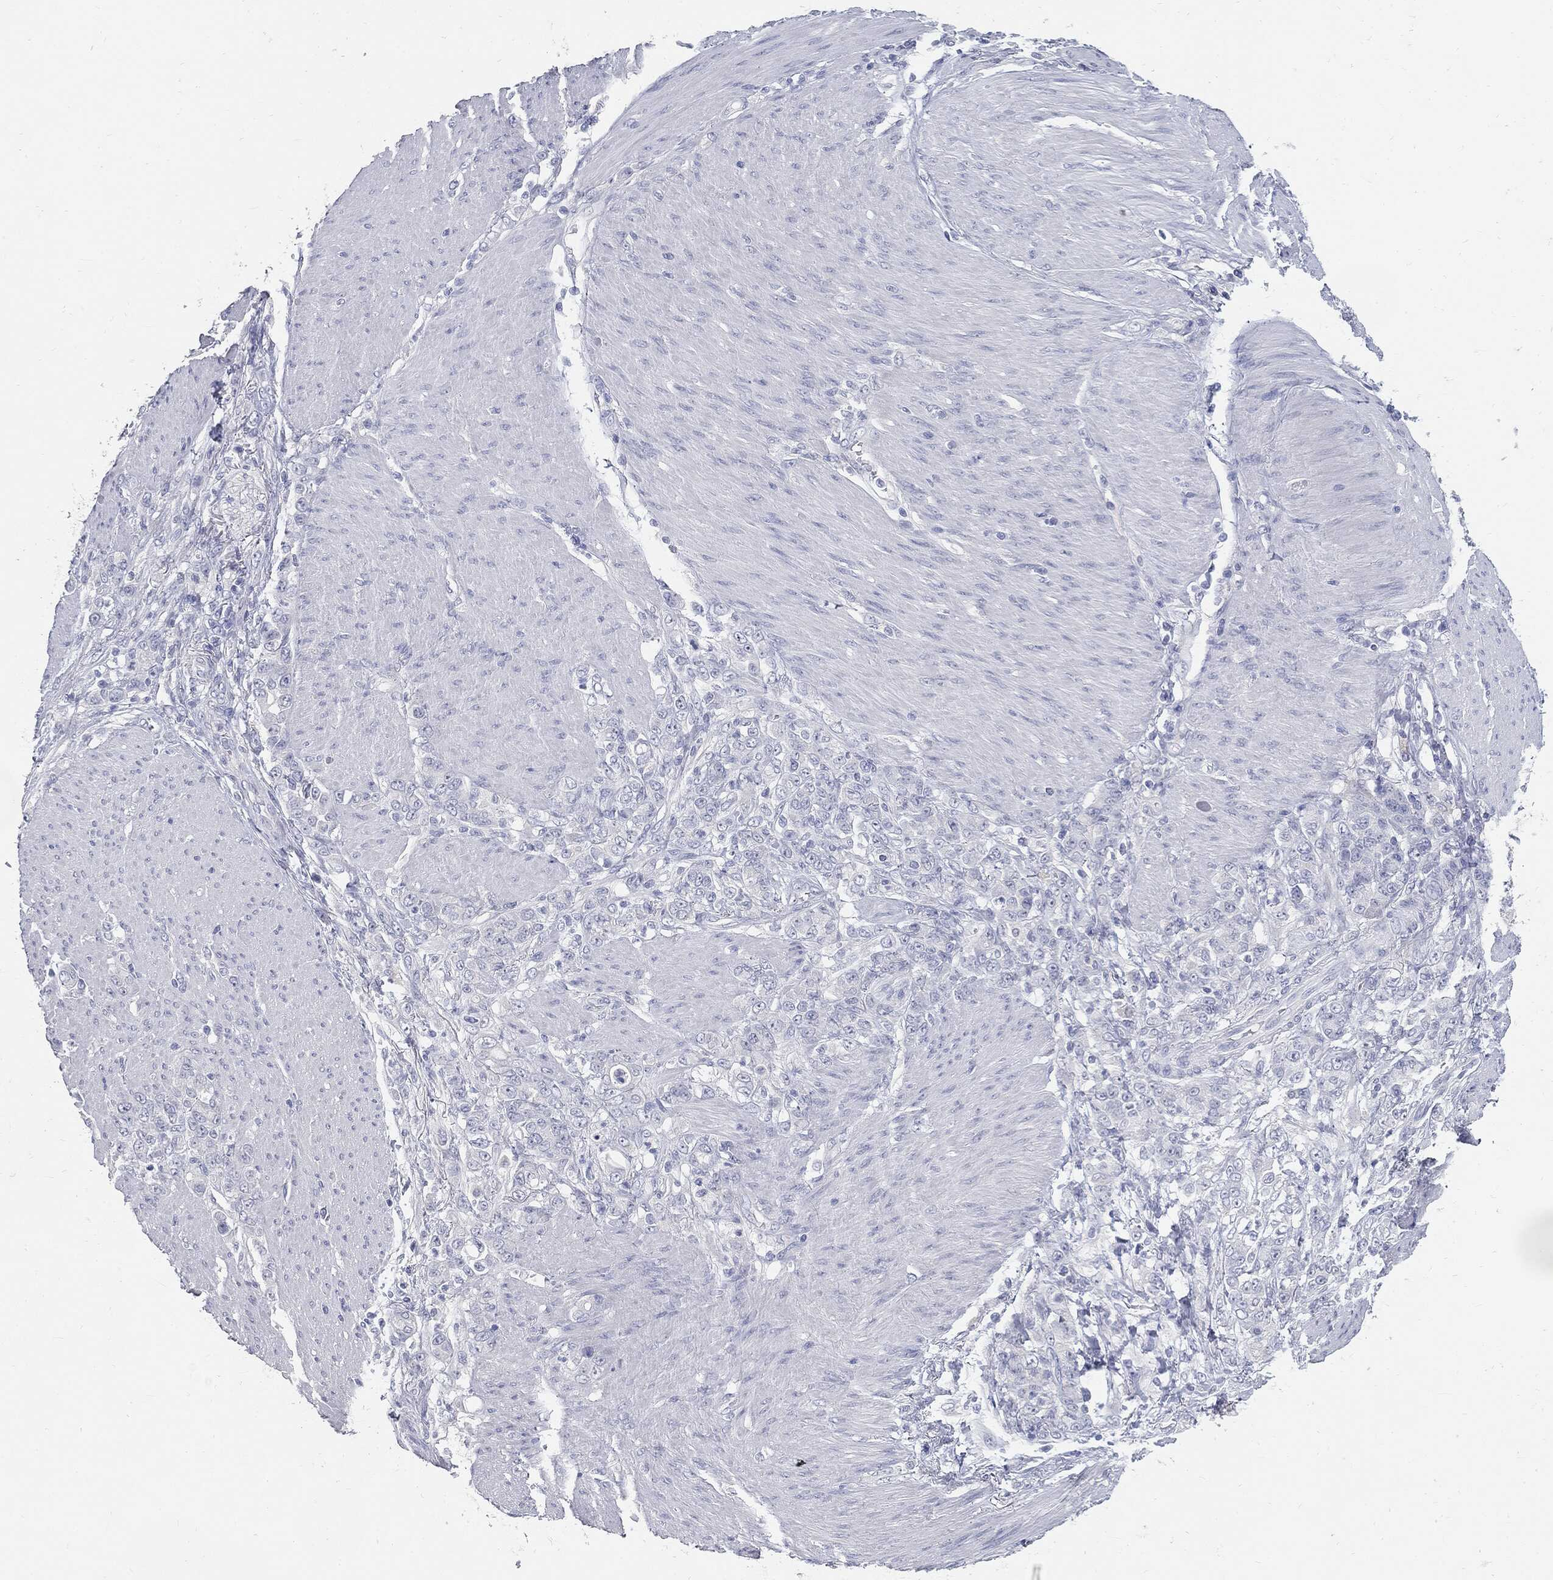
{"staining": {"intensity": "negative", "quantity": "none", "location": "none"}, "tissue": "stomach cancer", "cell_type": "Tumor cells", "image_type": "cancer", "snomed": [{"axis": "morphology", "description": "Adenocarcinoma, NOS"}, {"axis": "topography", "description": "Stomach"}], "caption": "The micrograph reveals no staining of tumor cells in stomach adenocarcinoma.", "gene": "CUZD1", "patient": {"sex": "female", "age": 79}}